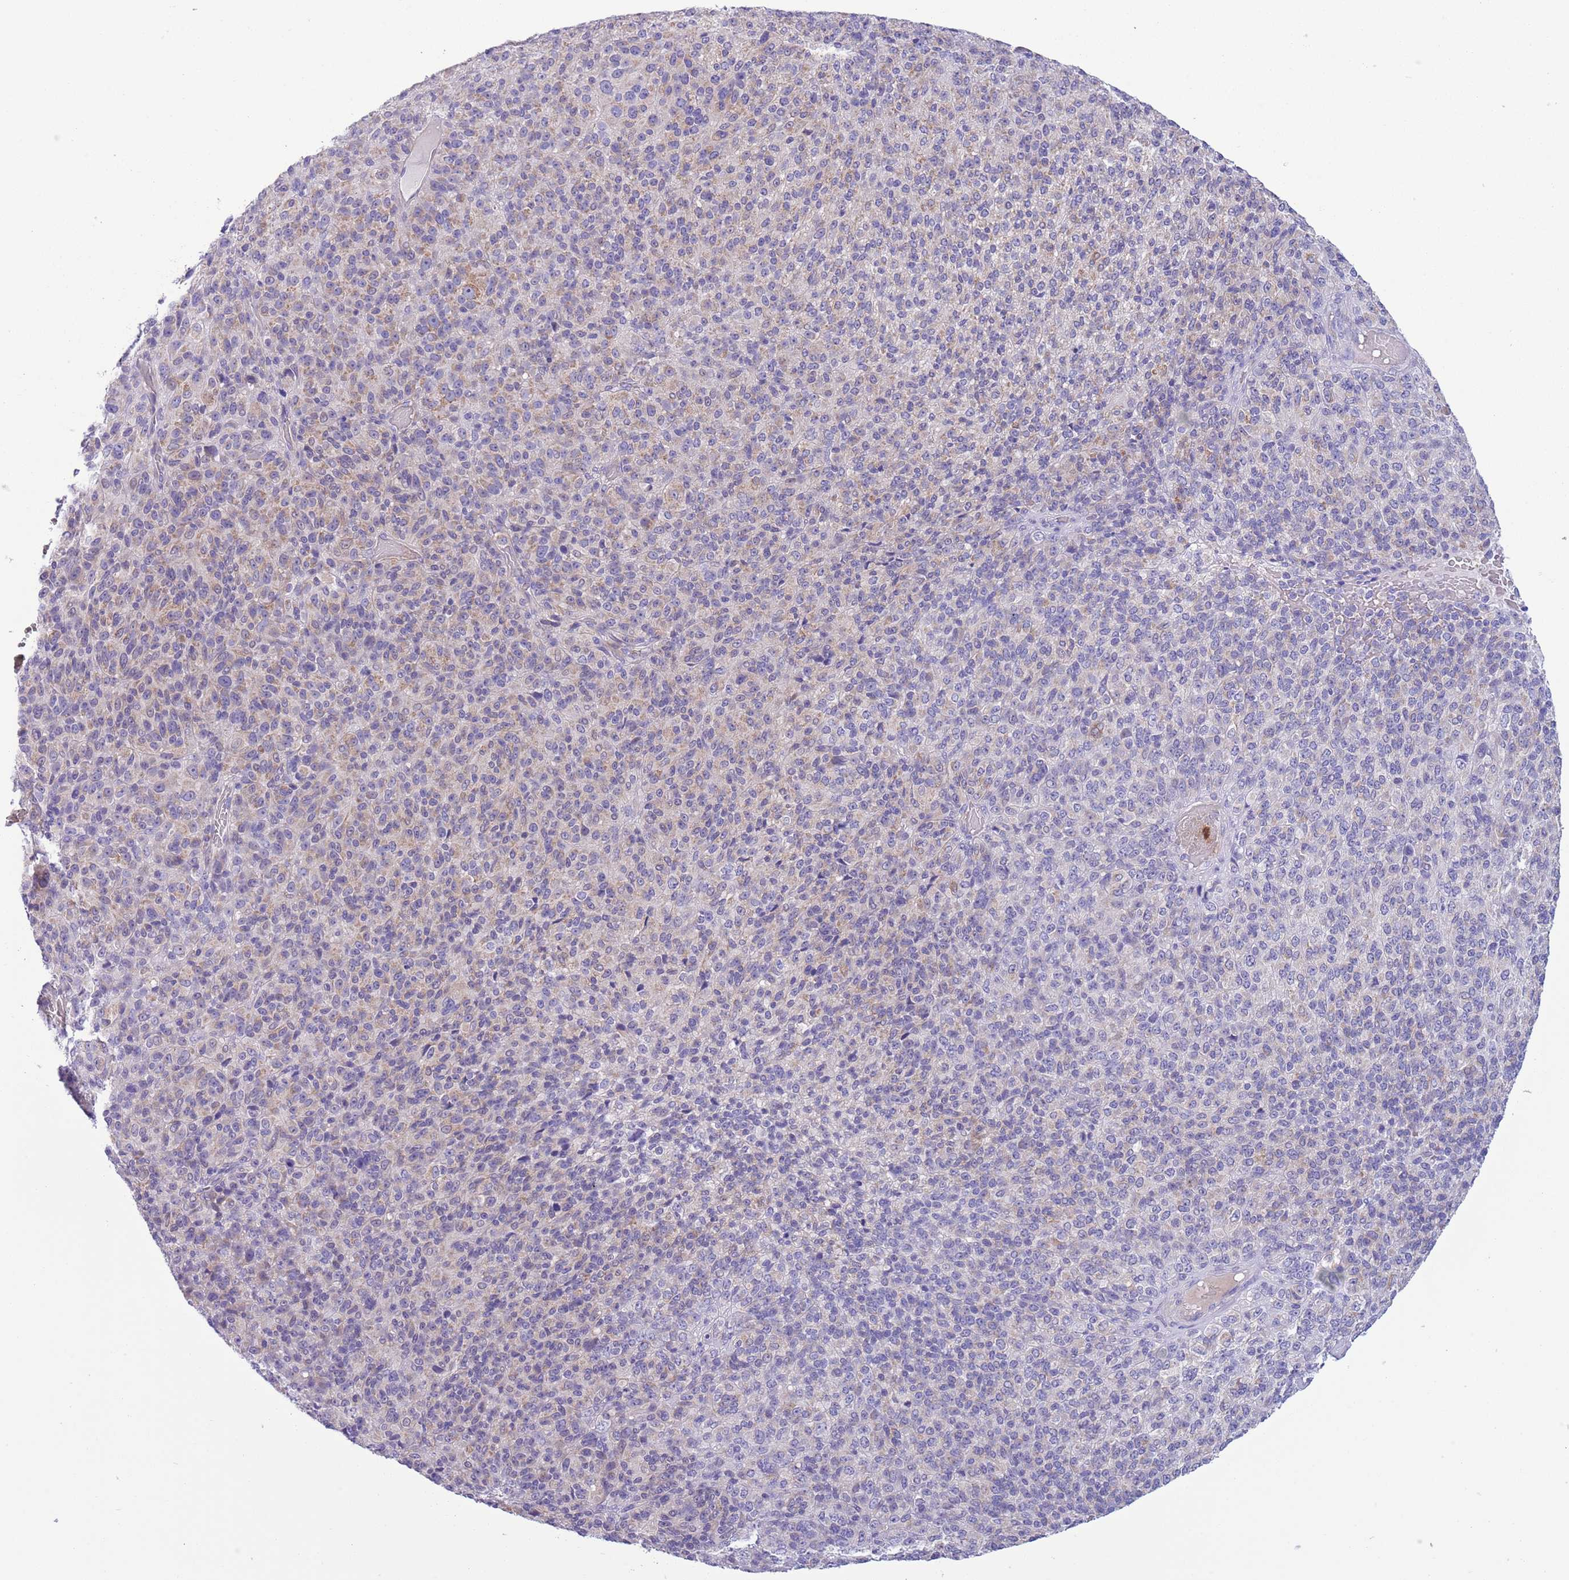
{"staining": {"intensity": "negative", "quantity": "none", "location": "none"}, "tissue": "melanoma", "cell_type": "Tumor cells", "image_type": "cancer", "snomed": [{"axis": "morphology", "description": "Malignant melanoma, Metastatic site"}, {"axis": "topography", "description": "Brain"}], "caption": "A high-resolution histopathology image shows immunohistochemistry staining of melanoma, which displays no significant positivity in tumor cells.", "gene": "OR6M1", "patient": {"sex": "female", "age": 56}}